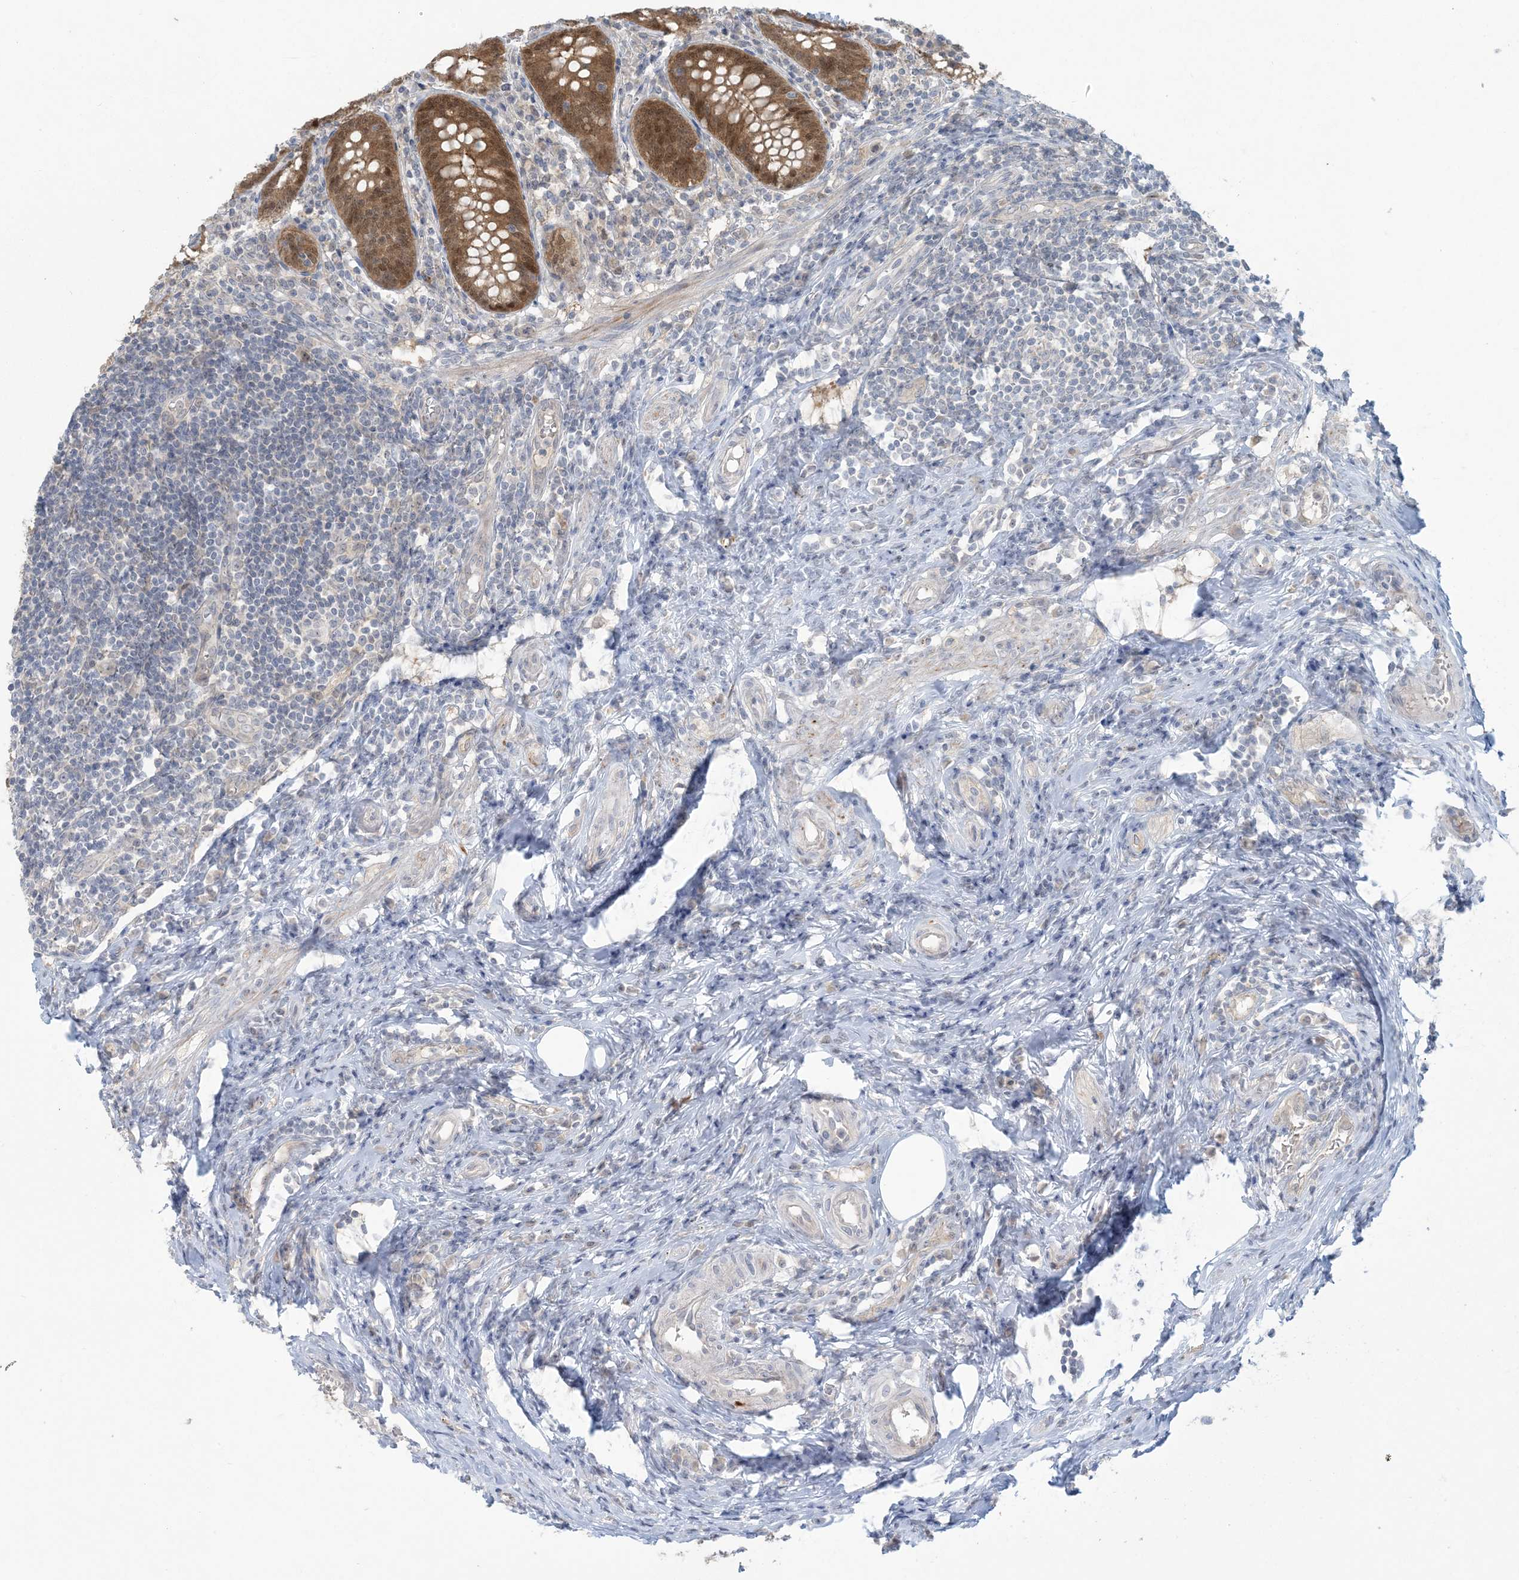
{"staining": {"intensity": "moderate", "quantity": ">75%", "location": "cytoplasmic/membranous,nuclear"}, "tissue": "appendix", "cell_type": "Glandular cells", "image_type": "normal", "snomed": [{"axis": "morphology", "description": "Normal tissue, NOS"}, {"axis": "topography", "description": "Appendix"}], "caption": "Immunohistochemistry (DAB) staining of unremarkable appendix shows moderate cytoplasmic/membranous,nuclear protein expression in approximately >75% of glandular cells.", "gene": "NRBP2", "patient": {"sex": "female", "age": 54}}